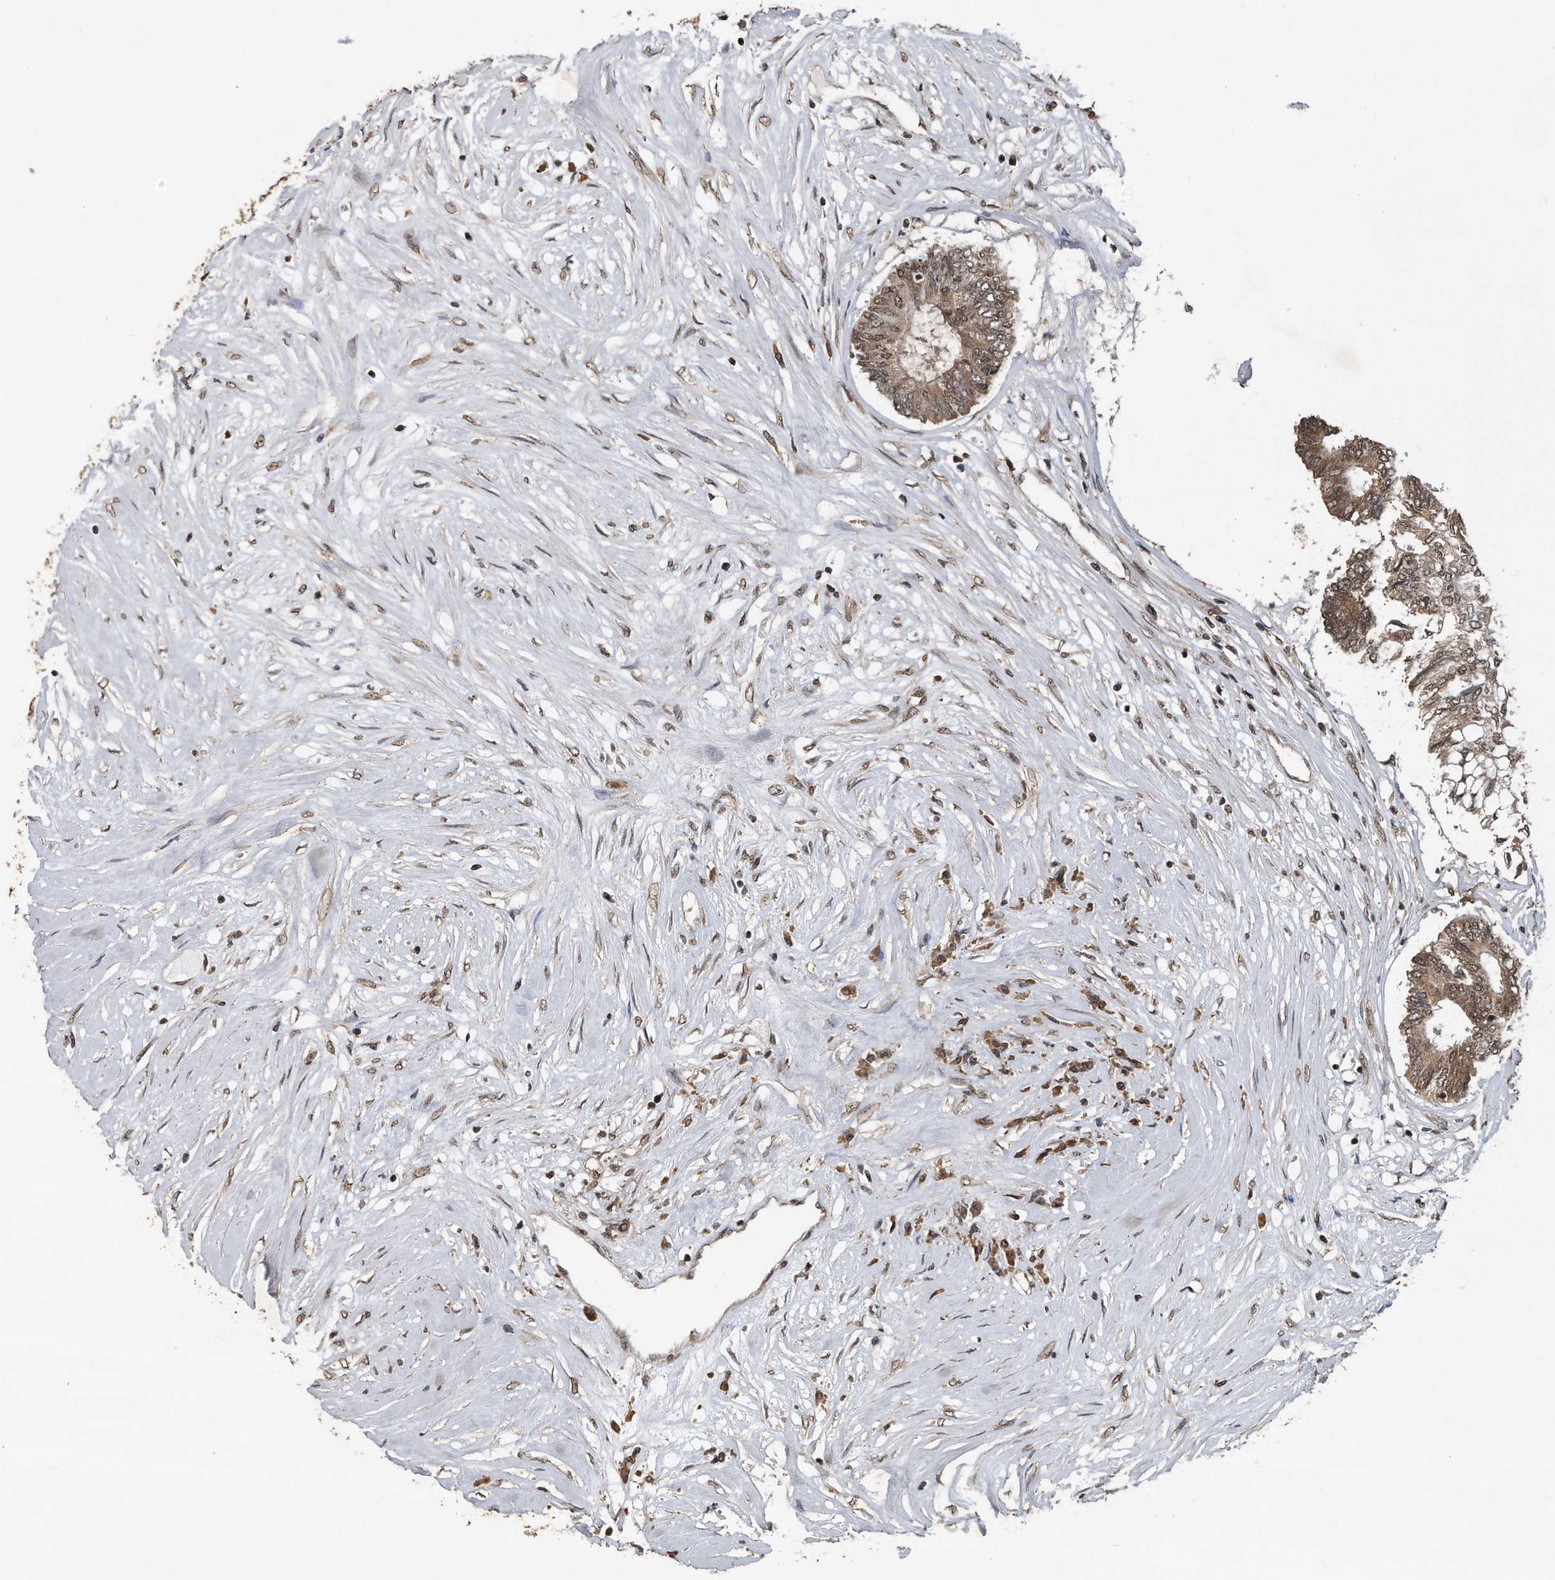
{"staining": {"intensity": "moderate", "quantity": ">75%", "location": "cytoplasmic/membranous,nuclear"}, "tissue": "colorectal cancer", "cell_type": "Tumor cells", "image_type": "cancer", "snomed": [{"axis": "morphology", "description": "Adenocarcinoma, NOS"}, {"axis": "topography", "description": "Rectum"}], "caption": "An image of colorectal cancer stained for a protein displays moderate cytoplasmic/membranous and nuclear brown staining in tumor cells. (IHC, brightfield microscopy, high magnification).", "gene": "CRYZL1", "patient": {"sex": "male", "age": 63}}